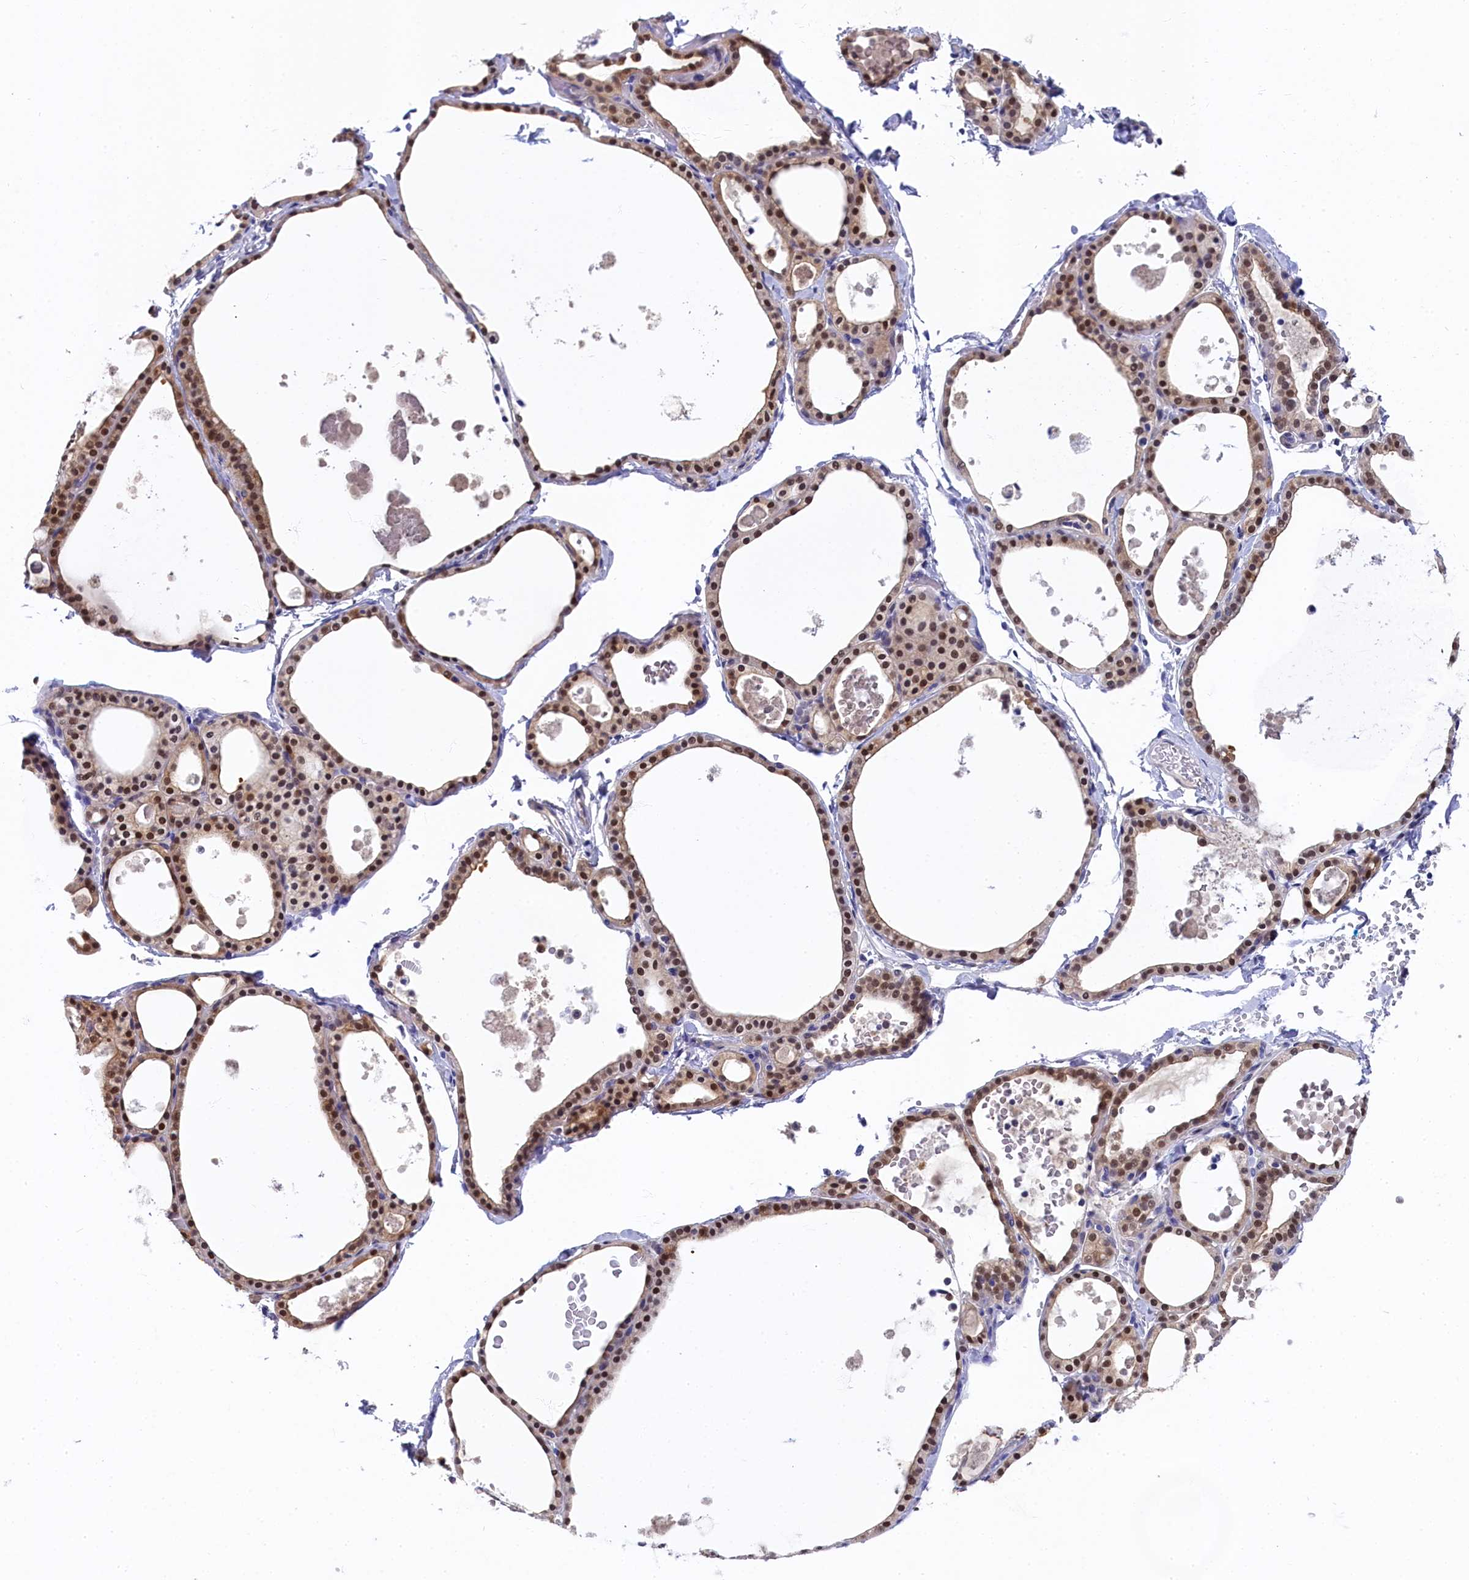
{"staining": {"intensity": "moderate", "quantity": ">75%", "location": "cytoplasmic/membranous,nuclear"}, "tissue": "thyroid gland", "cell_type": "Glandular cells", "image_type": "normal", "snomed": [{"axis": "morphology", "description": "Normal tissue, NOS"}, {"axis": "topography", "description": "Thyroid gland"}], "caption": "A high-resolution histopathology image shows immunohistochemistry (IHC) staining of normal thyroid gland, which demonstrates moderate cytoplasmic/membranous,nuclear staining in about >75% of glandular cells. Using DAB (3,3'-diaminobenzidine) (brown) and hematoxylin (blue) stains, captured at high magnification using brightfield microscopy.", "gene": "C11orf54", "patient": {"sex": "male", "age": 56}}